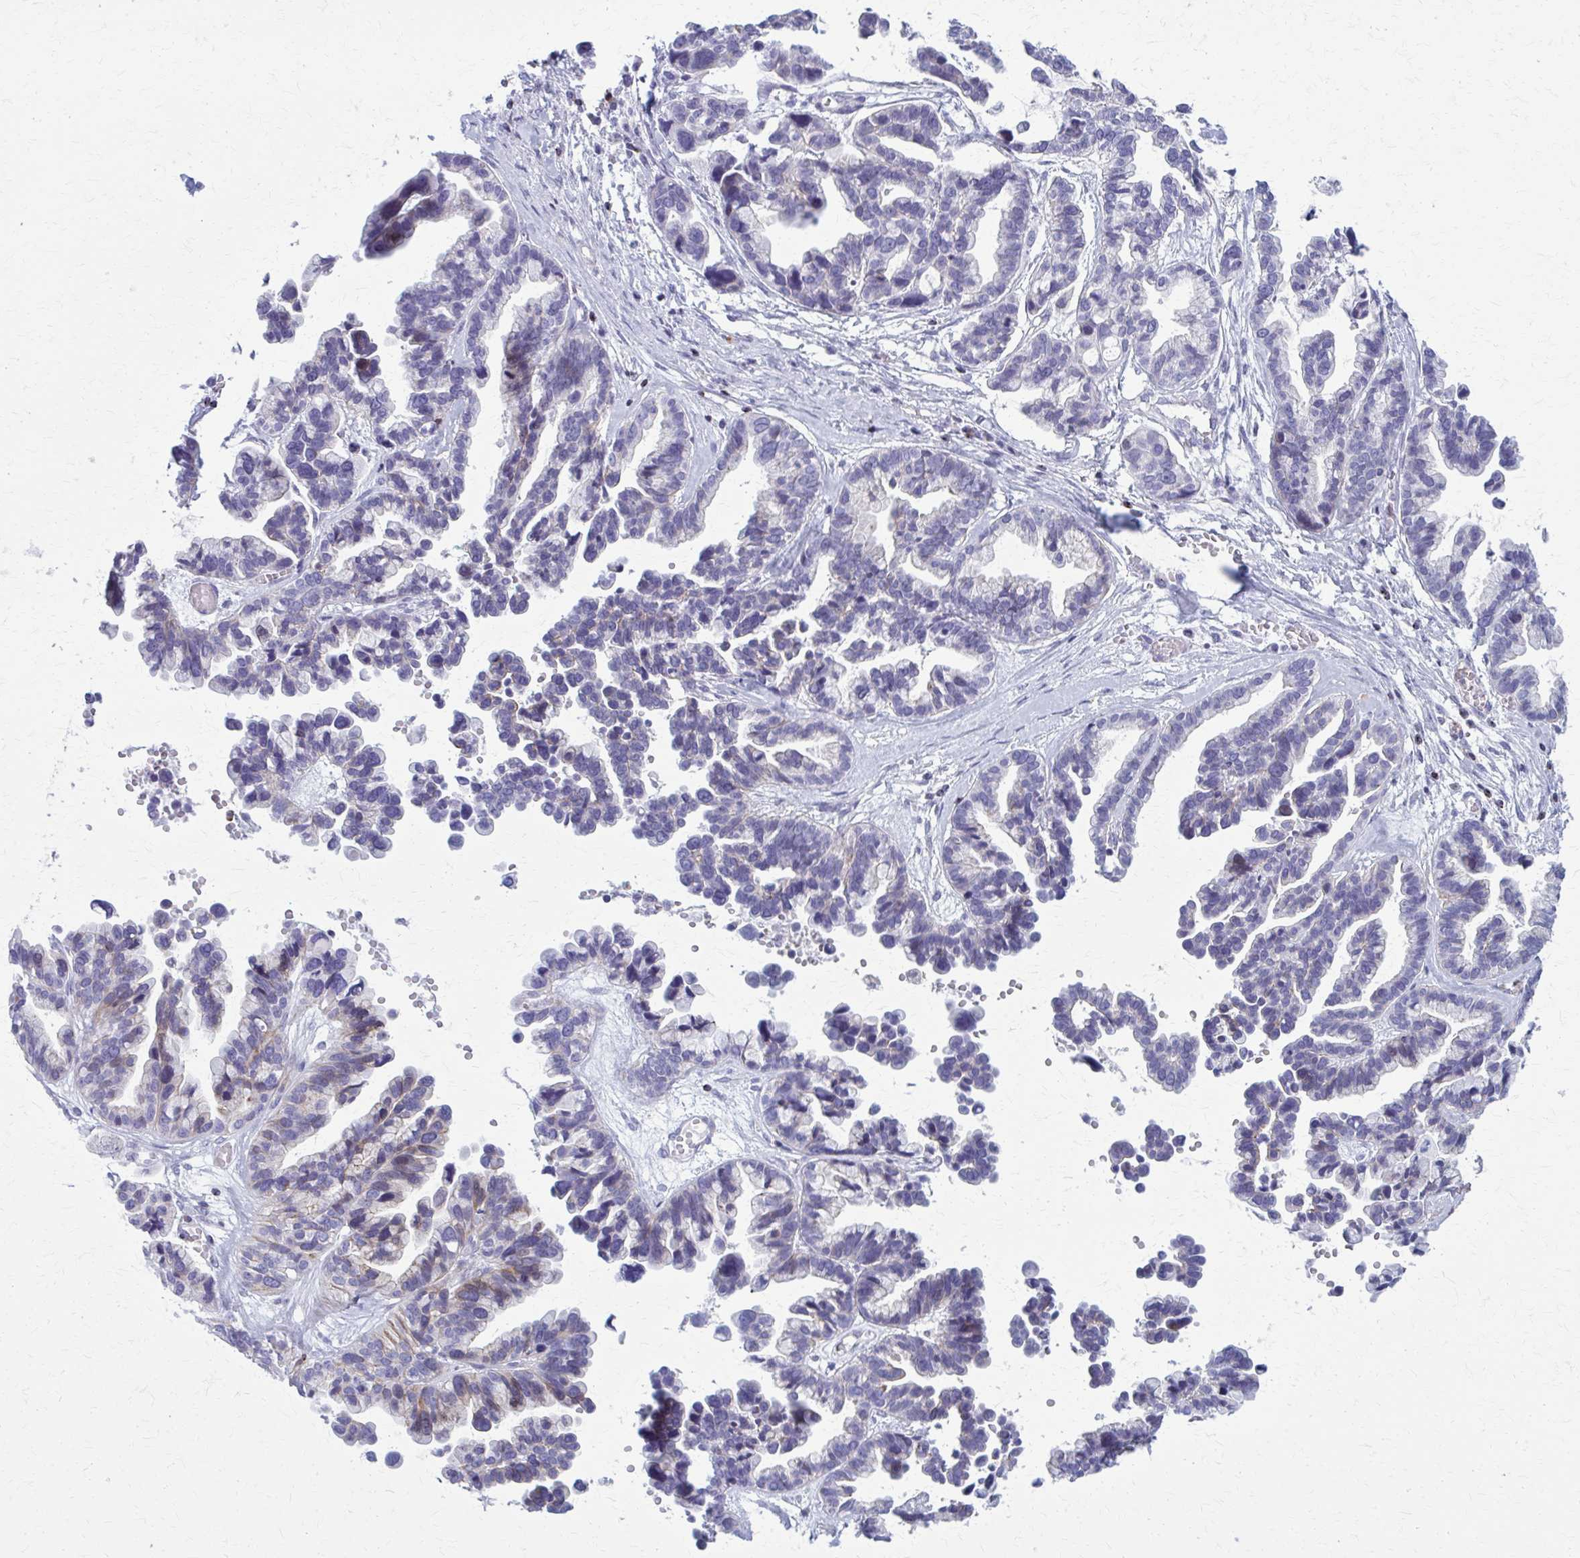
{"staining": {"intensity": "negative", "quantity": "none", "location": "none"}, "tissue": "ovarian cancer", "cell_type": "Tumor cells", "image_type": "cancer", "snomed": [{"axis": "morphology", "description": "Cystadenocarcinoma, serous, NOS"}, {"axis": "topography", "description": "Ovary"}], "caption": "The immunohistochemistry histopathology image has no significant positivity in tumor cells of ovarian cancer (serous cystadenocarcinoma) tissue.", "gene": "PEDS1", "patient": {"sex": "female", "age": 56}}